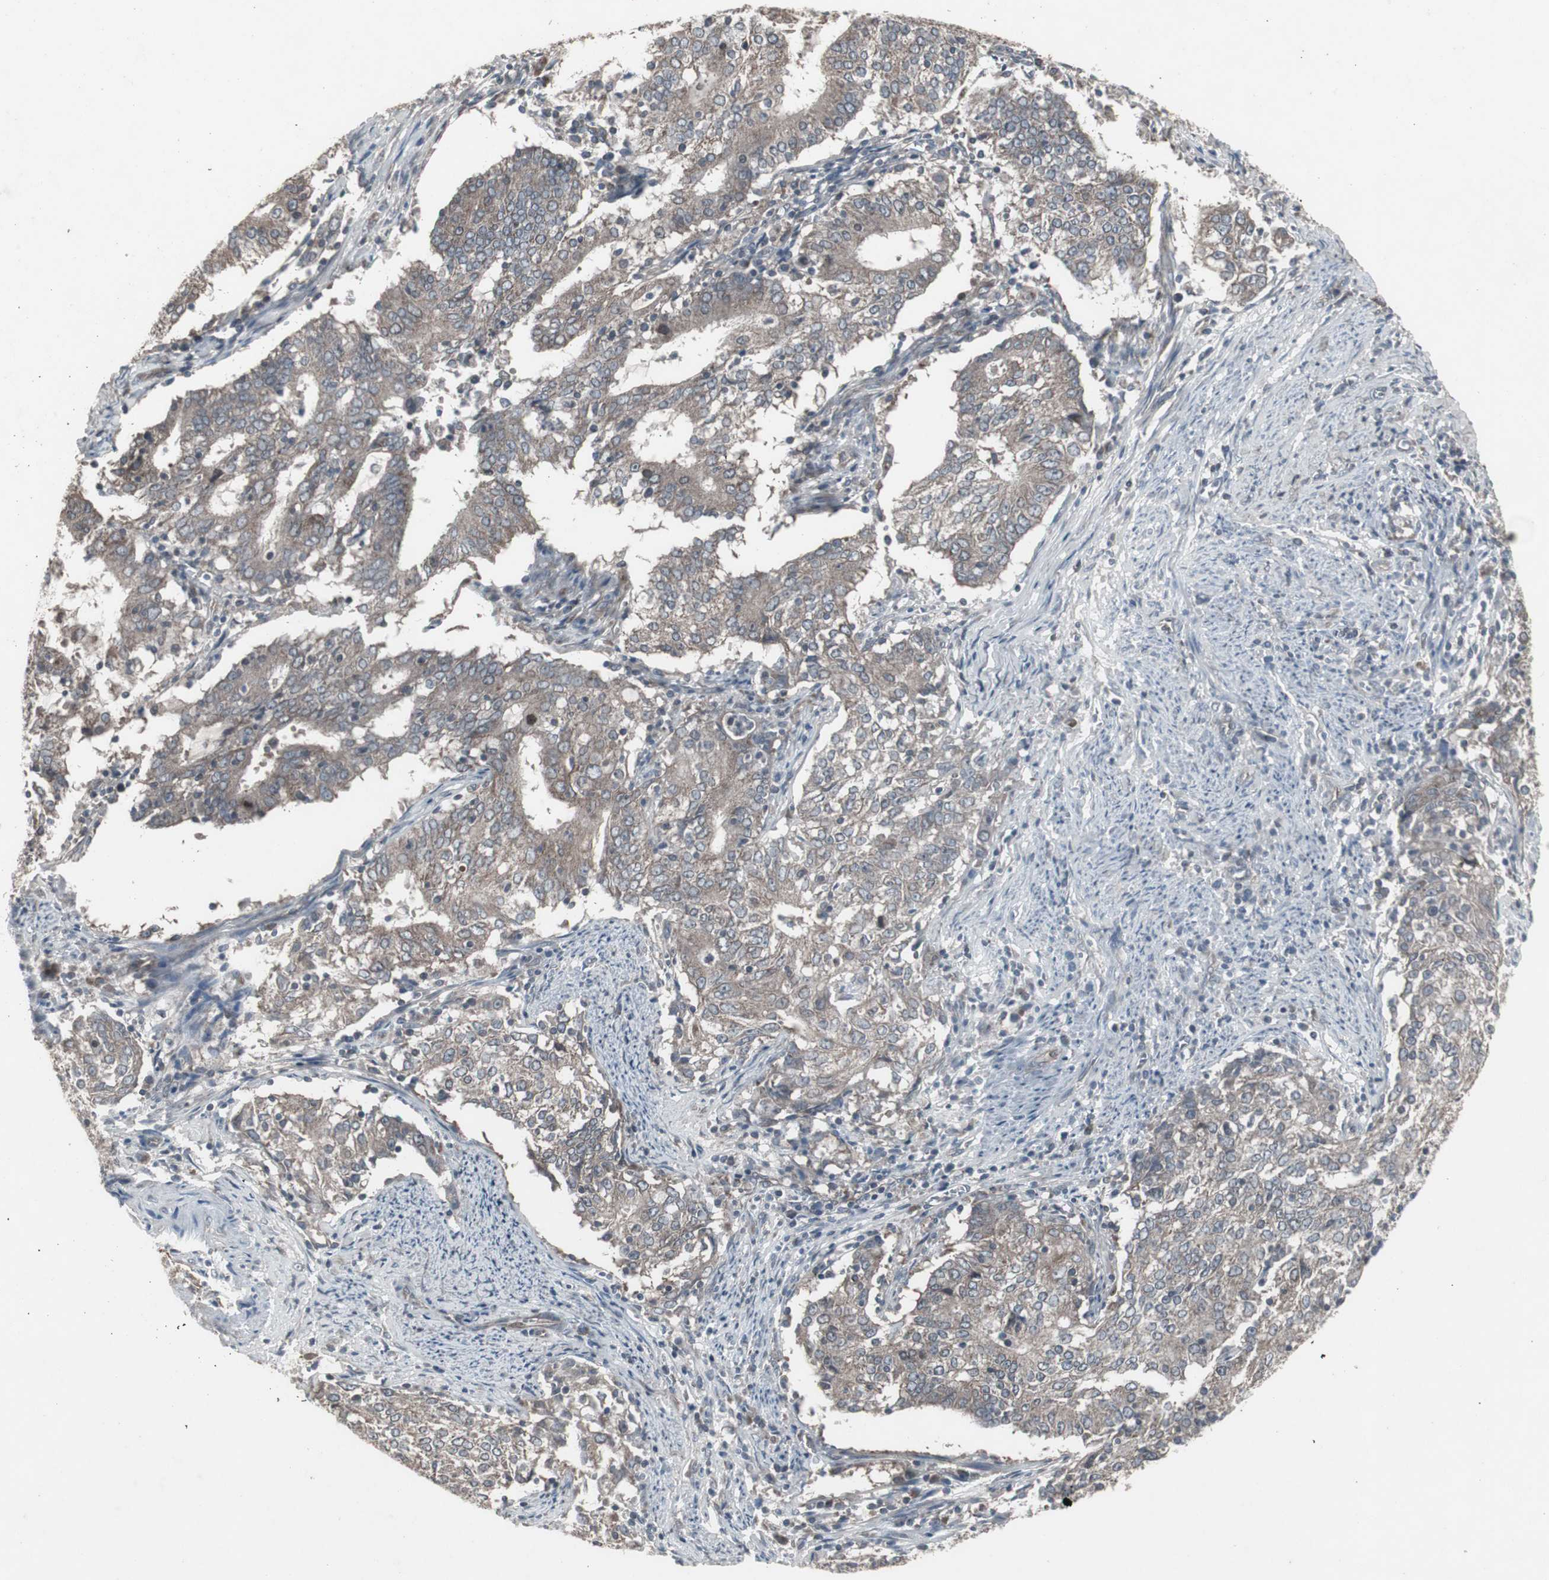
{"staining": {"intensity": "weak", "quantity": "25%-75%", "location": "cytoplasmic/membranous"}, "tissue": "cervical cancer", "cell_type": "Tumor cells", "image_type": "cancer", "snomed": [{"axis": "morphology", "description": "Adenocarcinoma, NOS"}, {"axis": "topography", "description": "Cervix"}], "caption": "Immunohistochemical staining of human cervical cancer (adenocarcinoma) shows low levels of weak cytoplasmic/membranous protein expression in about 25%-75% of tumor cells.", "gene": "SSTR2", "patient": {"sex": "female", "age": 44}}